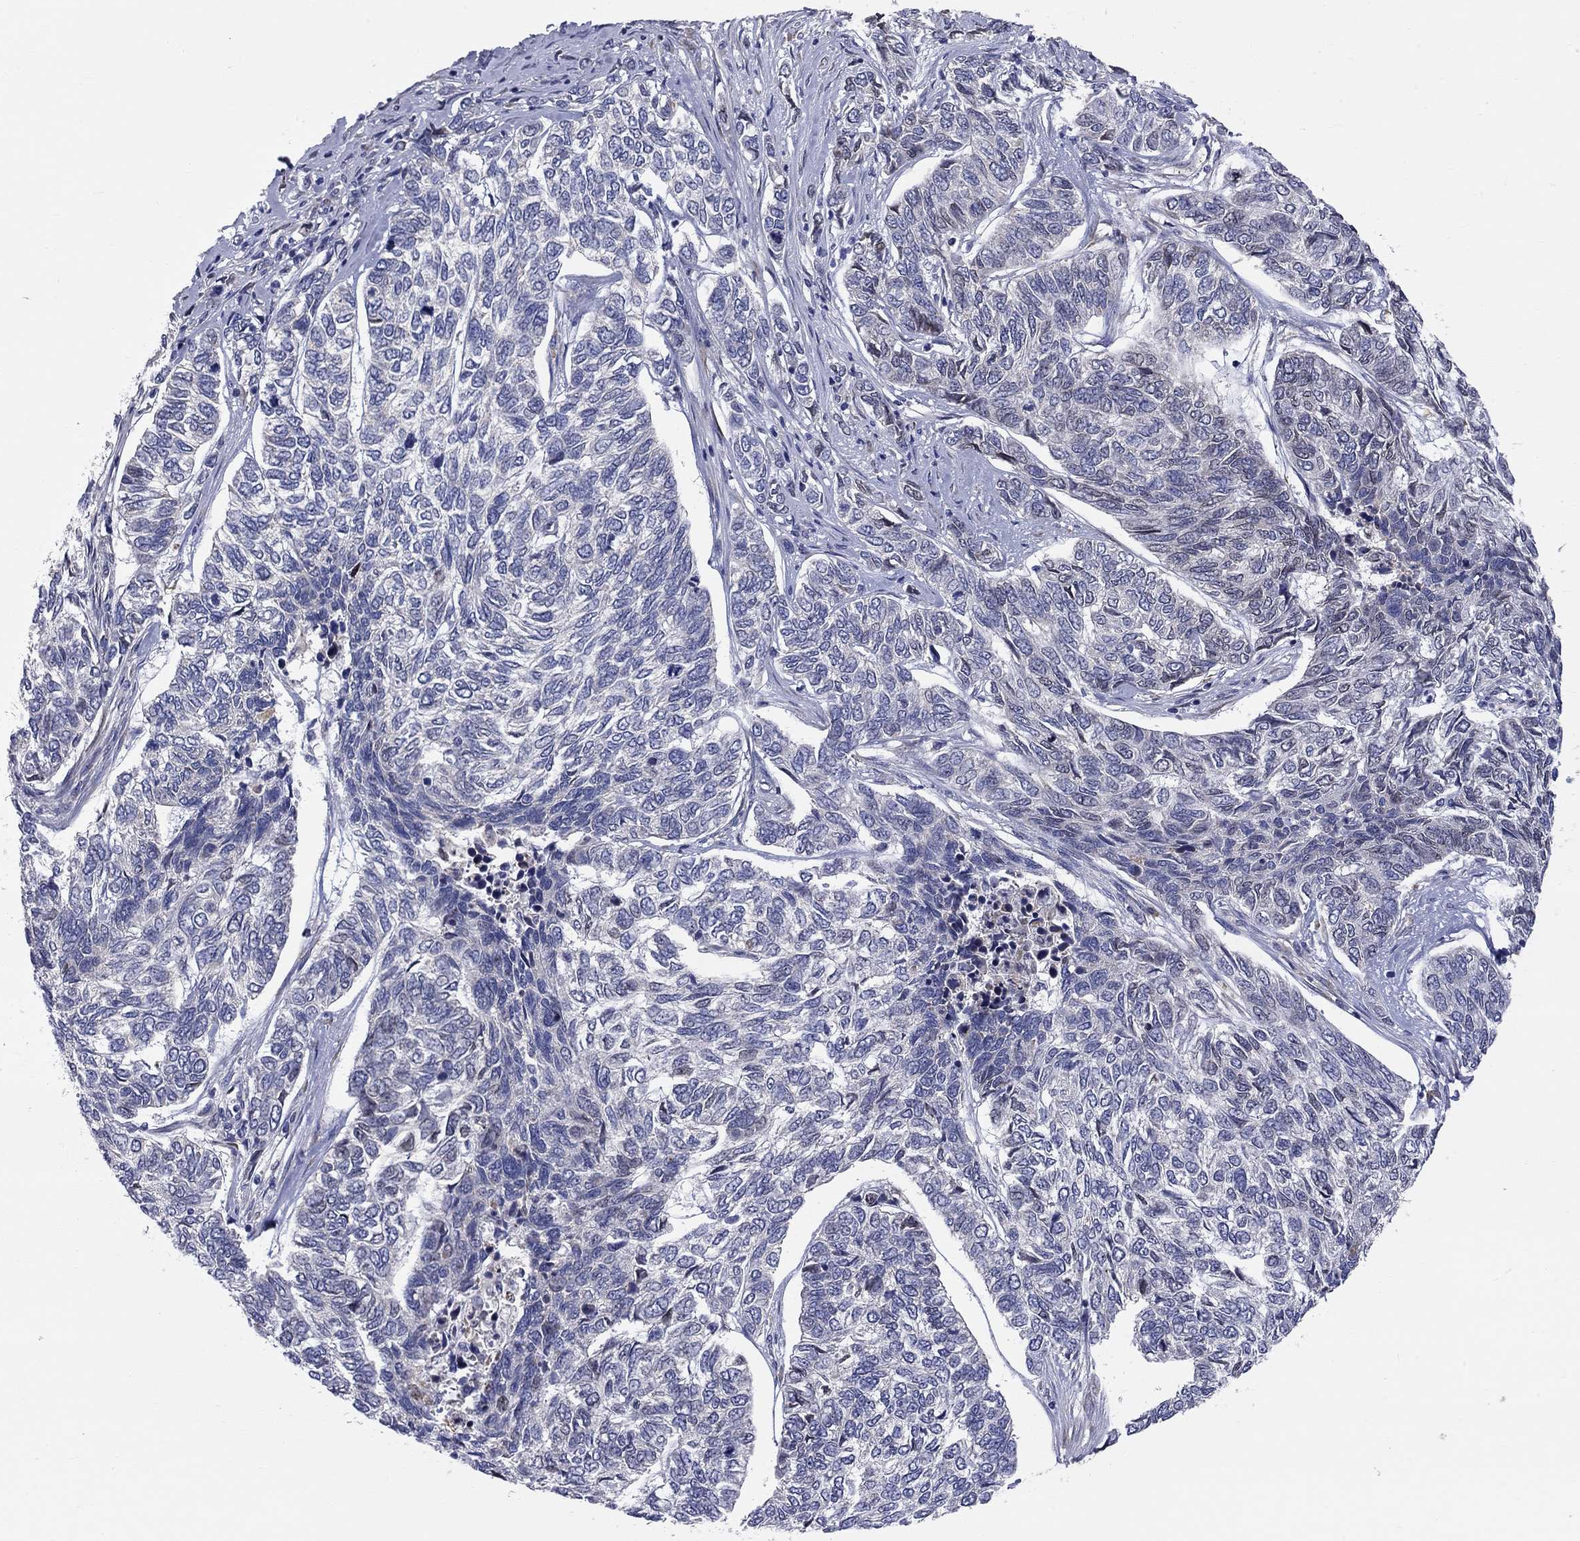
{"staining": {"intensity": "negative", "quantity": "none", "location": "none"}, "tissue": "skin cancer", "cell_type": "Tumor cells", "image_type": "cancer", "snomed": [{"axis": "morphology", "description": "Basal cell carcinoma"}, {"axis": "topography", "description": "Skin"}], "caption": "The immunohistochemistry (IHC) image has no significant positivity in tumor cells of skin basal cell carcinoma tissue. (IHC, brightfield microscopy, high magnification).", "gene": "CASTOR1", "patient": {"sex": "female", "age": 65}}